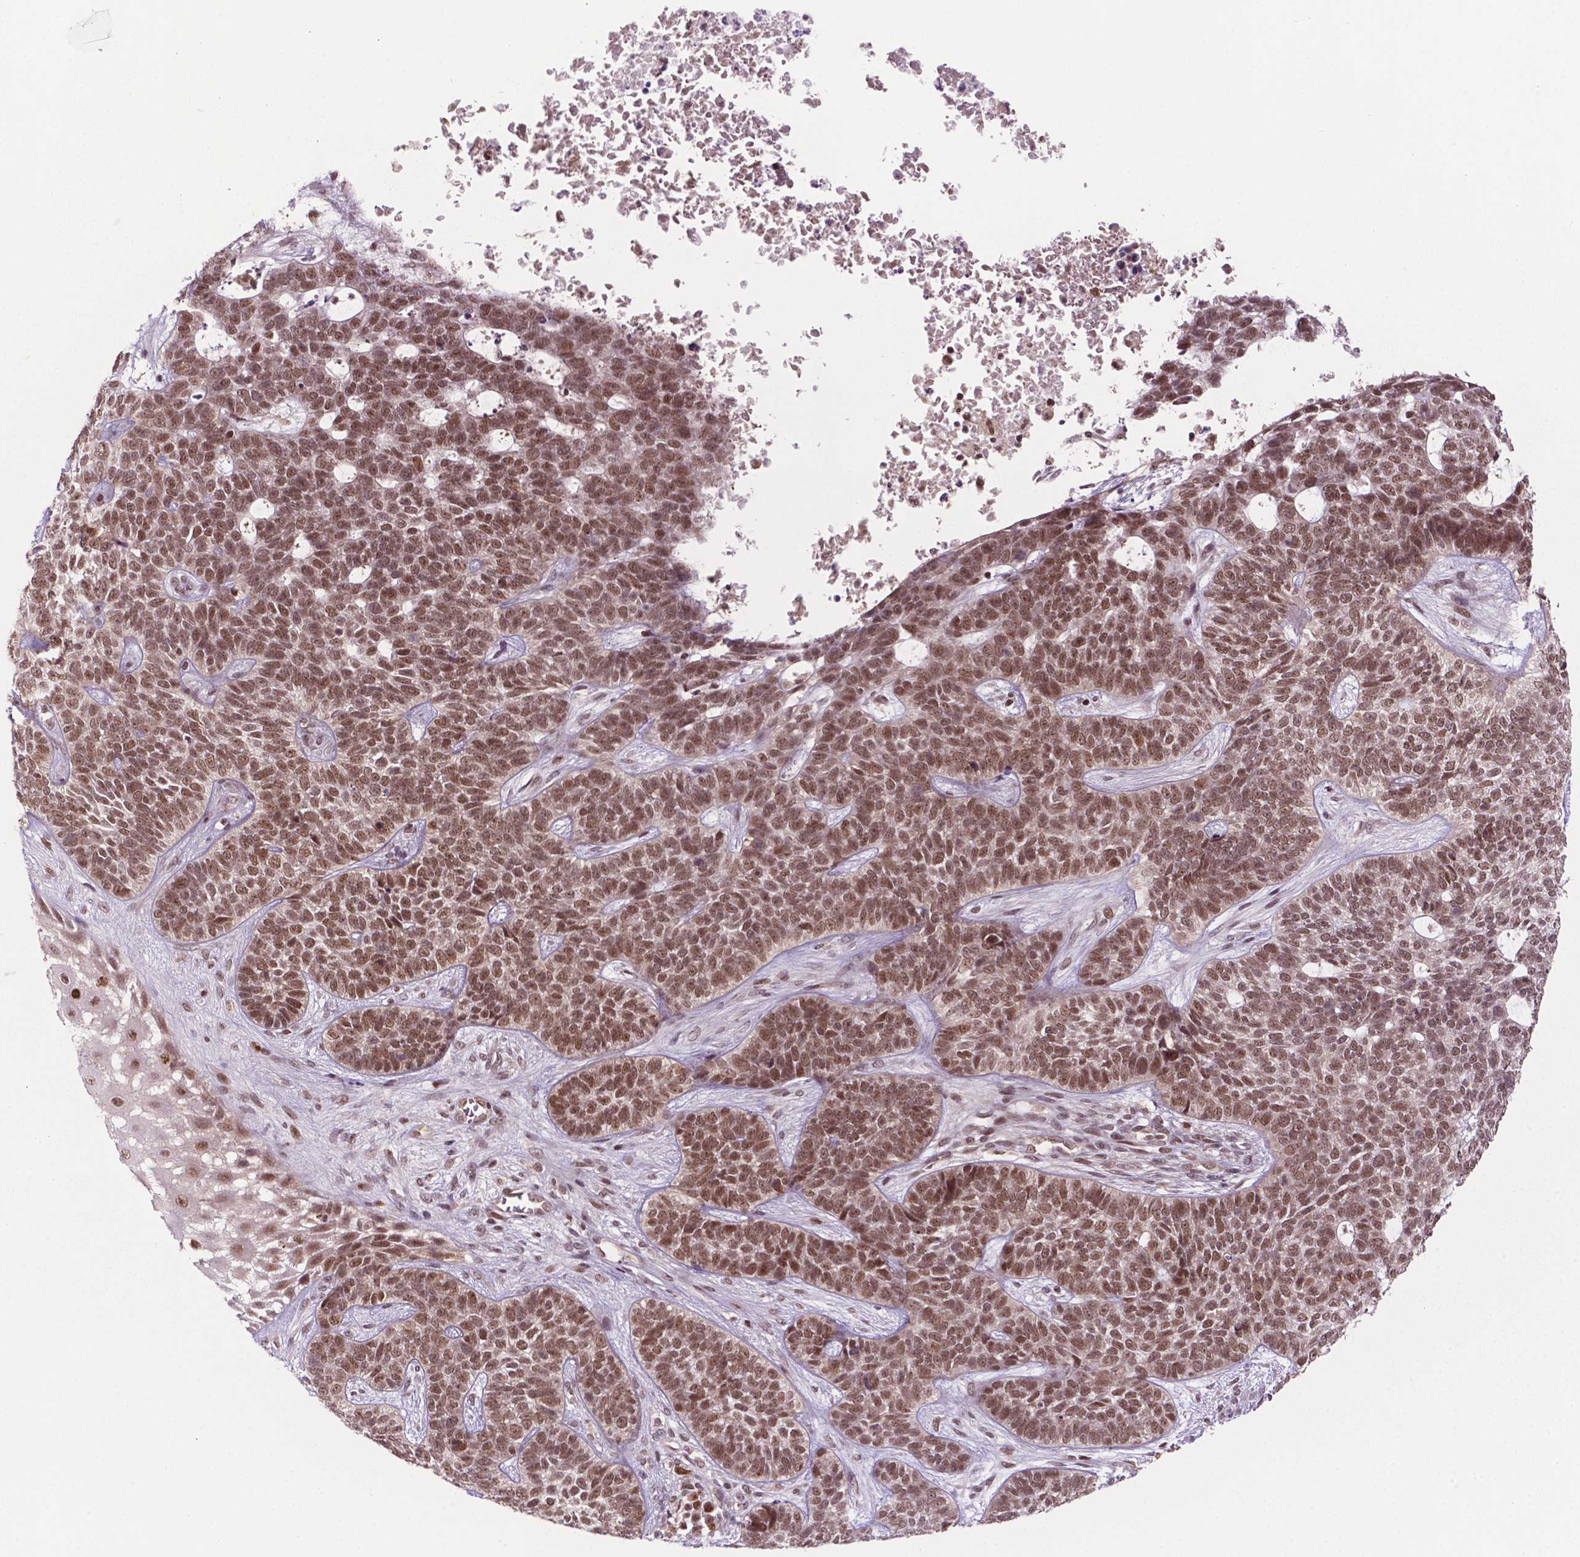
{"staining": {"intensity": "moderate", "quantity": ">75%", "location": "nuclear"}, "tissue": "skin cancer", "cell_type": "Tumor cells", "image_type": "cancer", "snomed": [{"axis": "morphology", "description": "Basal cell carcinoma"}, {"axis": "topography", "description": "Skin"}], "caption": "The micrograph demonstrates staining of skin basal cell carcinoma, revealing moderate nuclear protein staining (brown color) within tumor cells.", "gene": "PER2", "patient": {"sex": "female", "age": 69}}